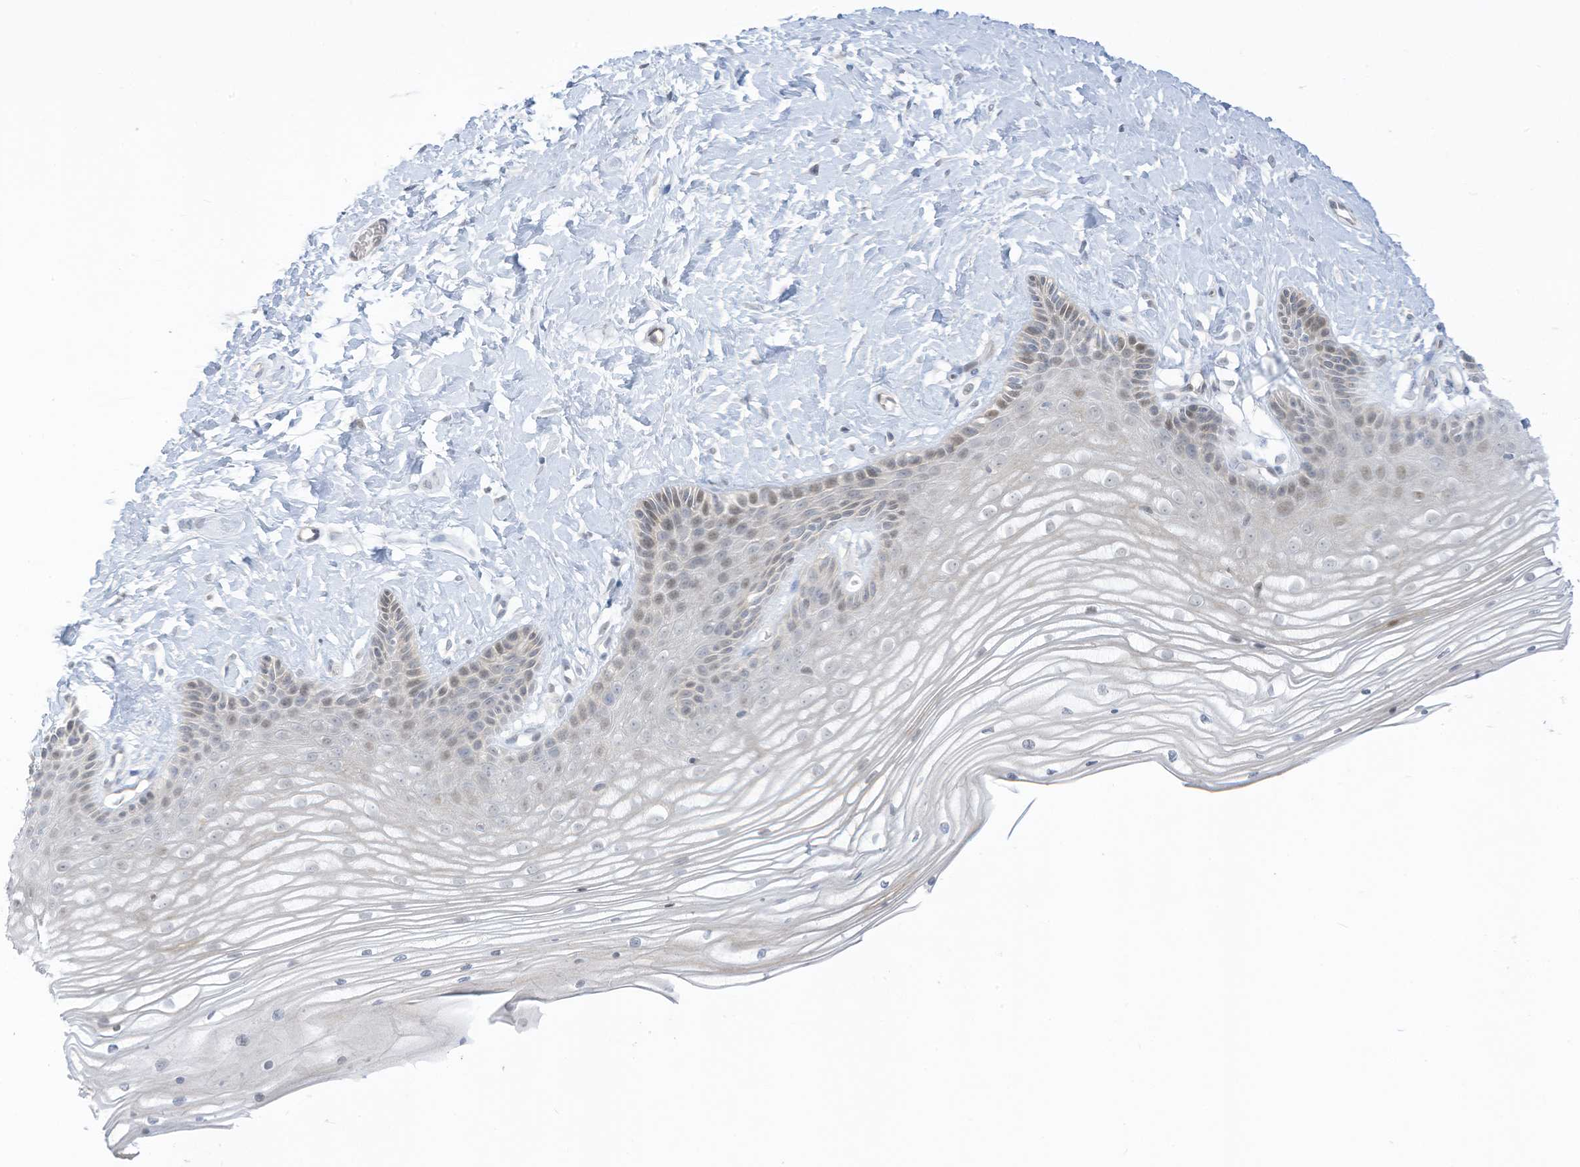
{"staining": {"intensity": "weak", "quantity": "25%-75%", "location": "nuclear"}, "tissue": "vagina", "cell_type": "Squamous epithelial cells", "image_type": "normal", "snomed": [{"axis": "morphology", "description": "Normal tissue, NOS"}, {"axis": "topography", "description": "Vagina"}, {"axis": "topography", "description": "Cervix"}], "caption": "Immunohistochemistry (DAB (3,3'-diaminobenzidine)) staining of normal human vagina exhibits weak nuclear protein expression in approximately 25%-75% of squamous epithelial cells.", "gene": "ASPRV1", "patient": {"sex": "female", "age": 40}}